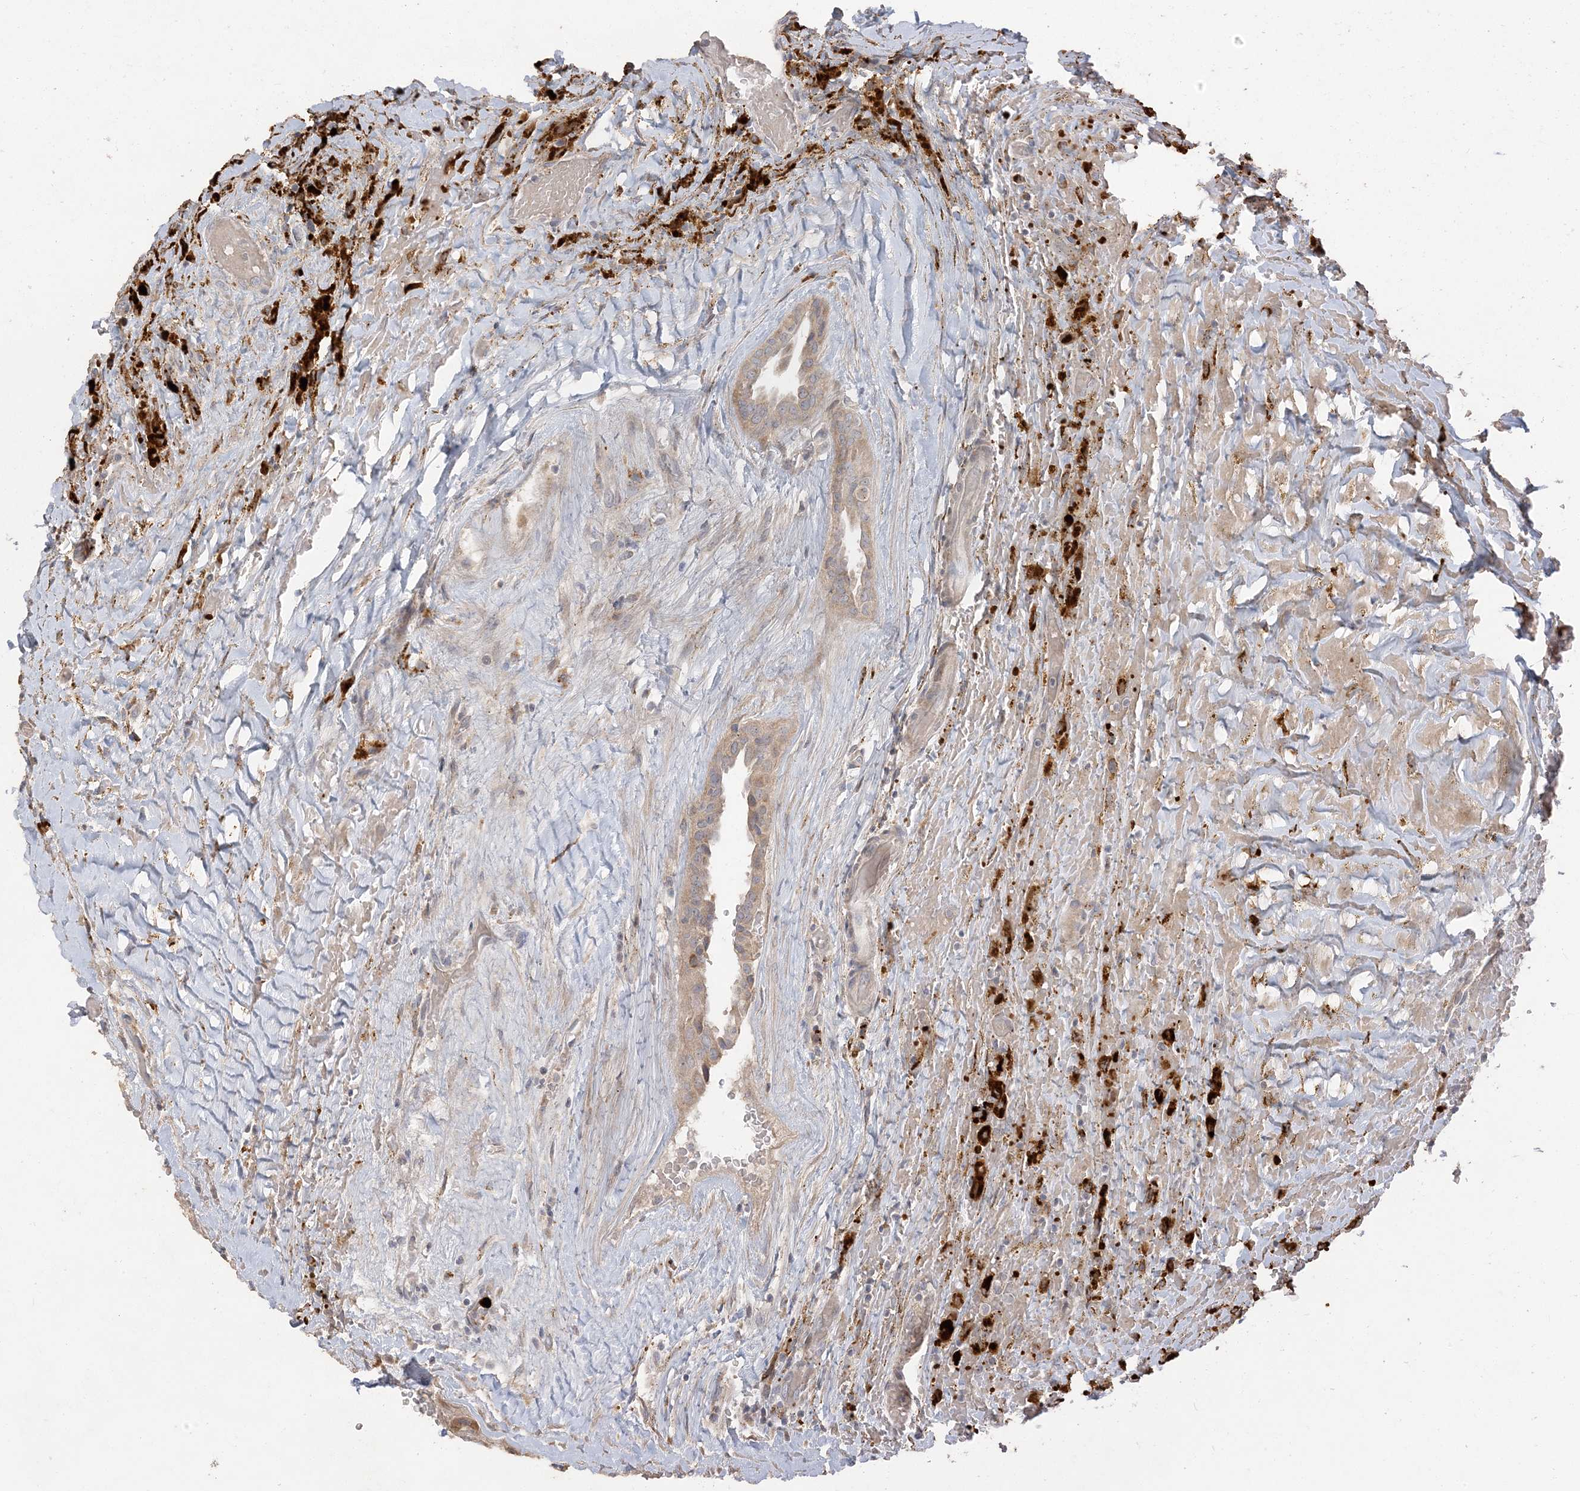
{"staining": {"intensity": "weak", "quantity": ">75%", "location": "cytoplasmic/membranous"}, "tissue": "thyroid cancer", "cell_type": "Tumor cells", "image_type": "cancer", "snomed": [{"axis": "morphology", "description": "Papillary adenocarcinoma, NOS"}, {"axis": "topography", "description": "Thyroid gland"}], "caption": "Thyroid papillary adenocarcinoma stained with DAB (3,3'-diaminobenzidine) immunohistochemistry reveals low levels of weak cytoplasmic/membranous expression in about >75% of tumor cells. (Brightfield microscopy of DAB IHC at high magnification).", "gene": "LTN1", "patient": {"sex": "male", "age": 77}}